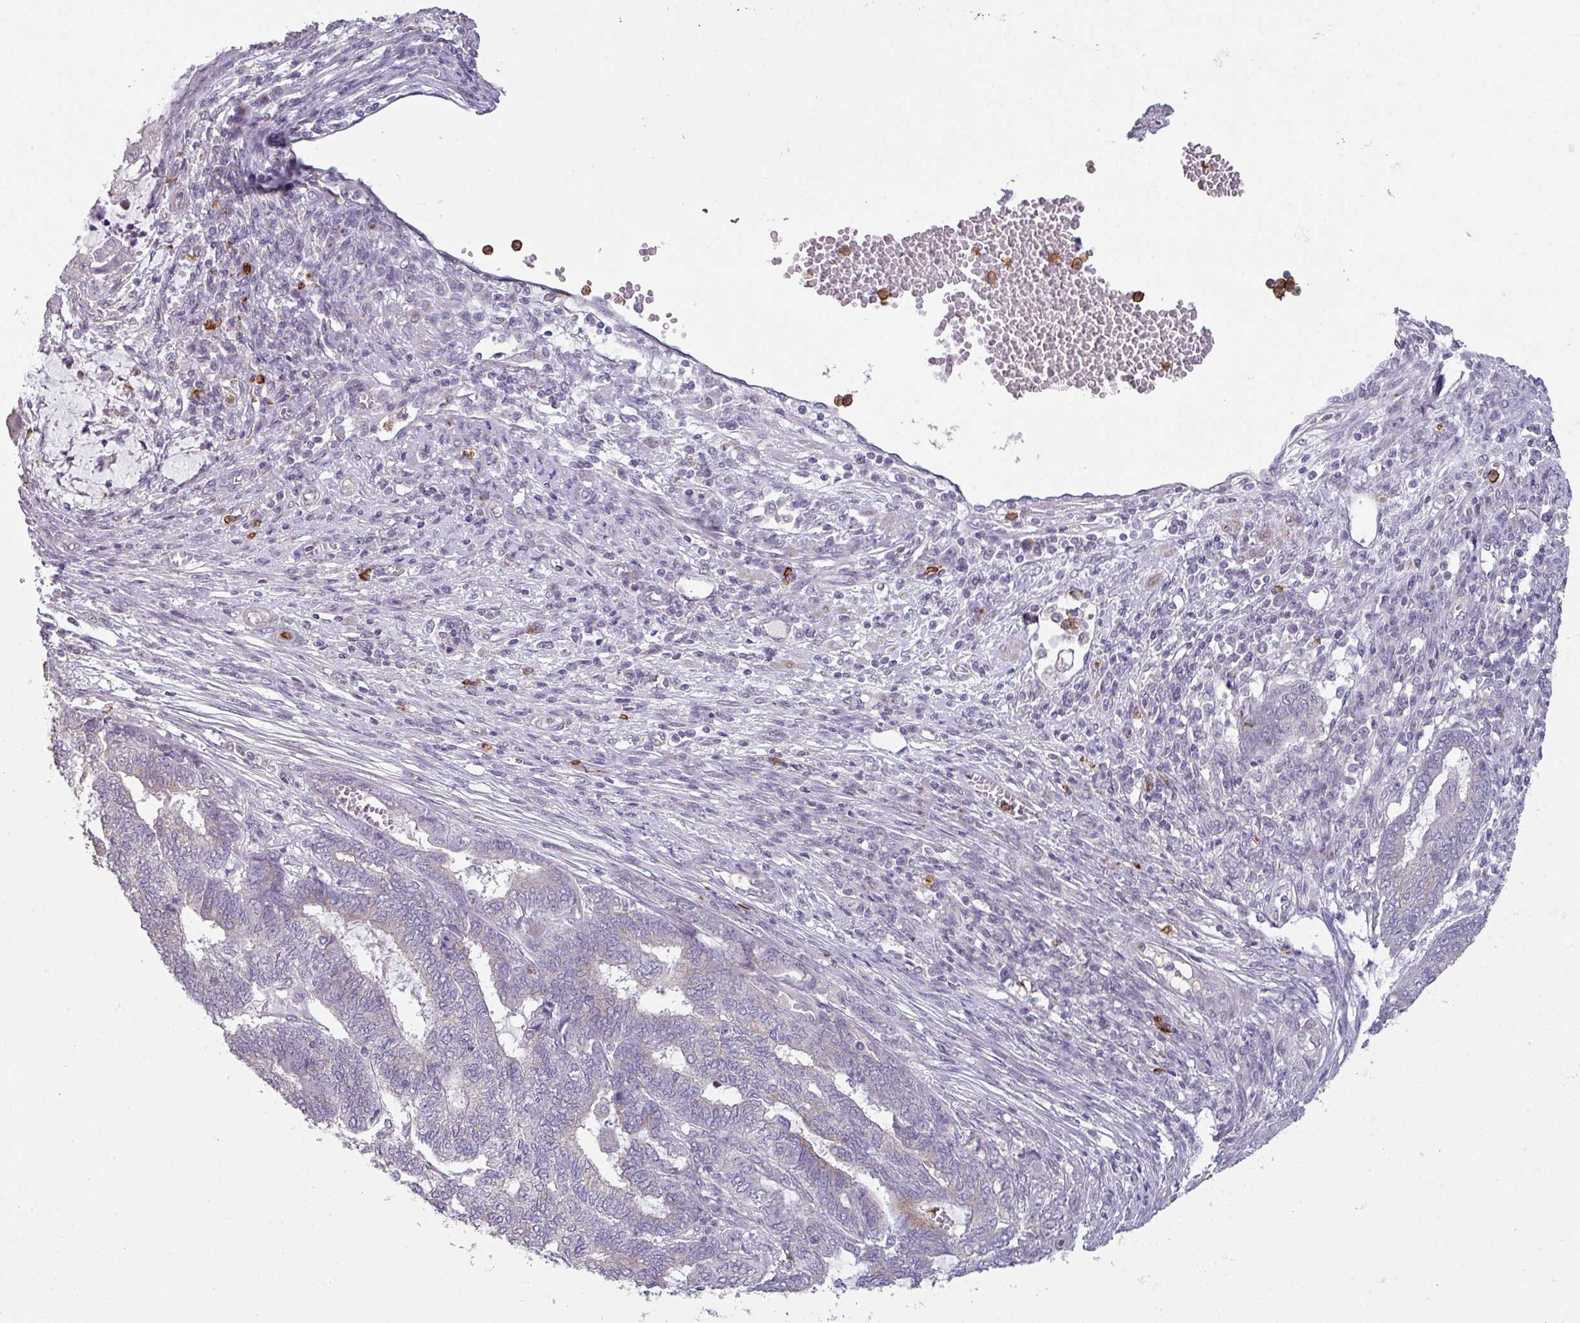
{"staining": {"intensity": "moderate", "quantity": "<25%", "location": "cytoplasmic/membranous"}, "tissue": "endometrial cancer", "cell_type": "Tumor cells", "image_type": "cancer", "snomed": [{"axis": "morphology", "description": "Adenocarcinoma, NOS"}, {"axis": "topography", "description": "Uterus"}, {"axis": "topography", "description": "Endometrium"}], "caption": "Moderate cytoplasmic/membranous expression for a protein is identified in approximately <25% of tumor cells of endometrial adenocarcinoma using immunohistochemistry (IHC).", "gene": "MAGEC3", "patient": {"sex": "female", "age": 70}}